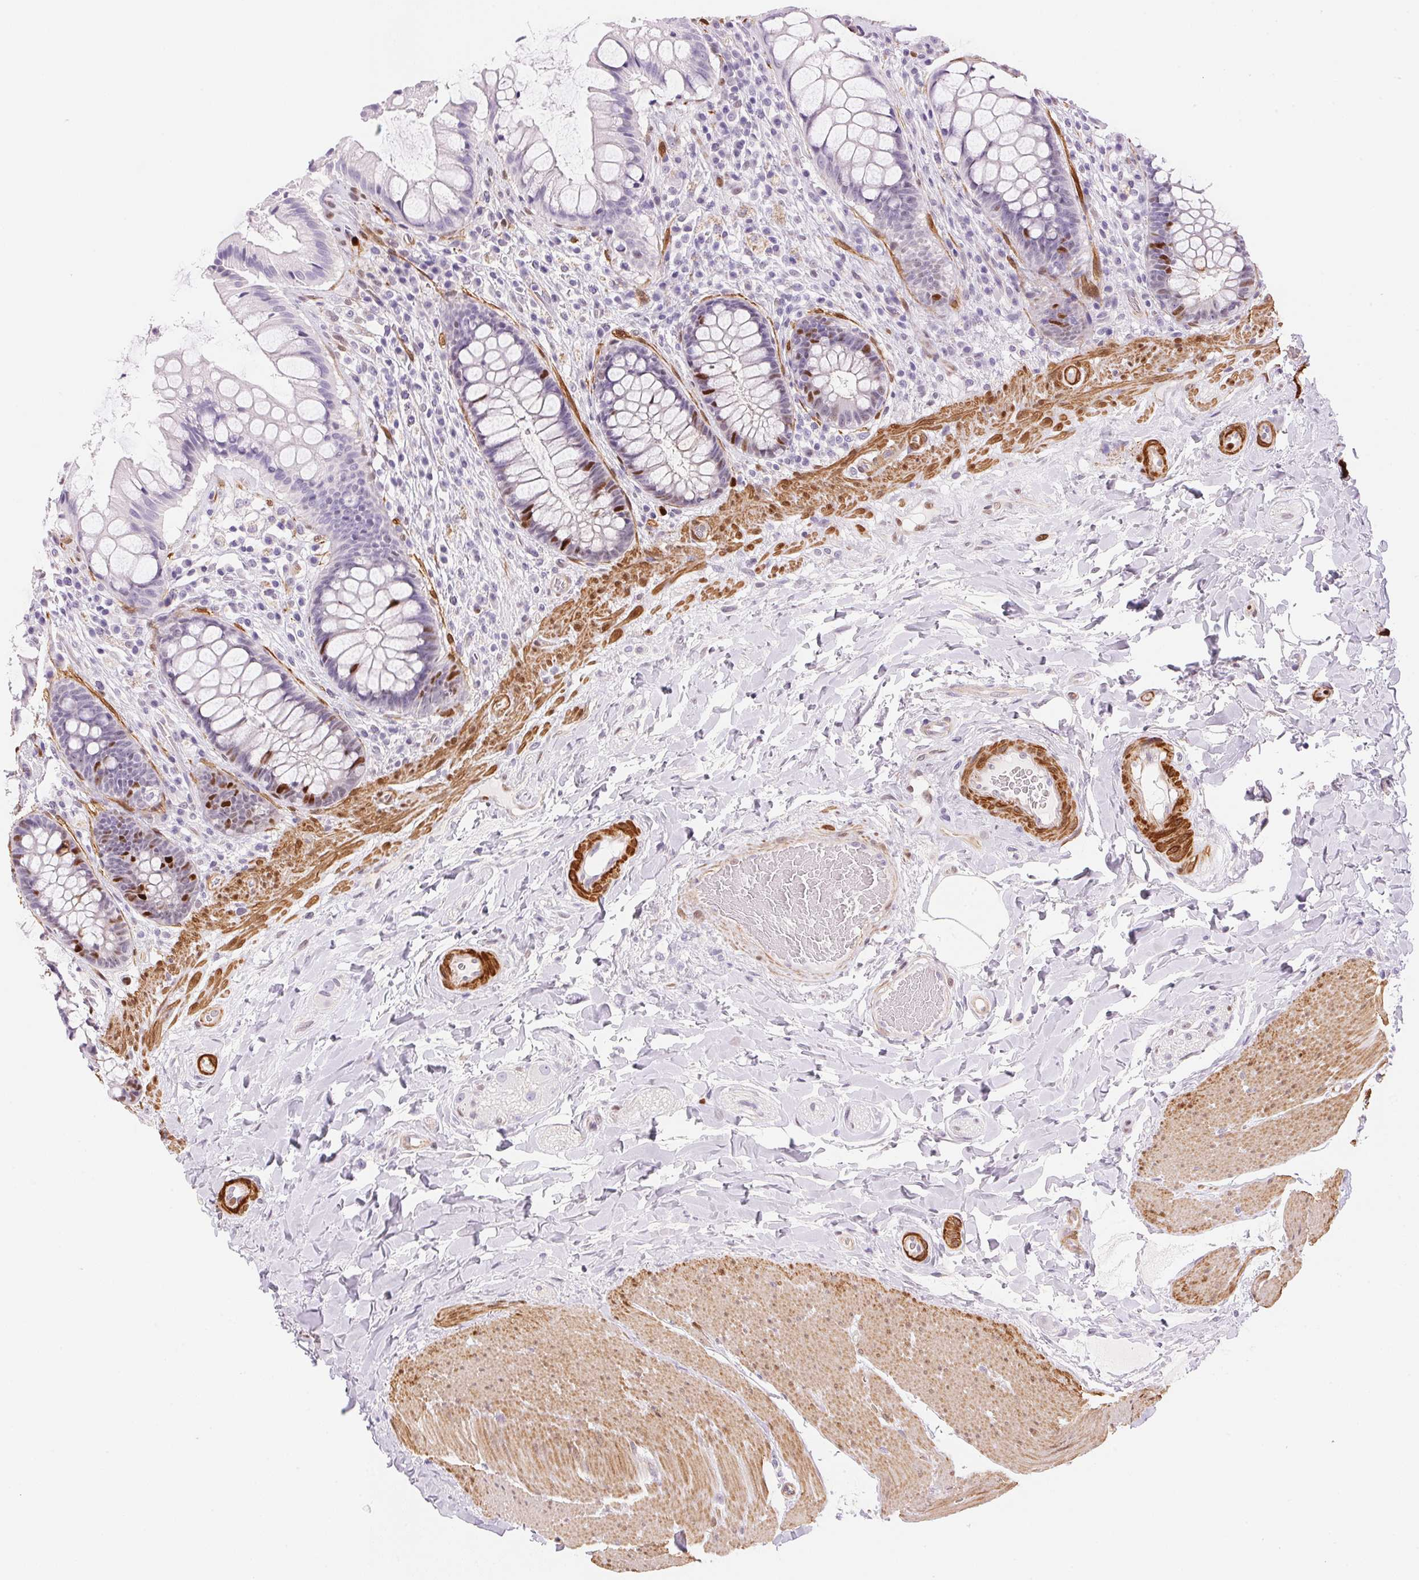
{"staining": {"intensity": "moderate", "quantity": "<25%", "location": "nuclear"}, "tissue": "rectum", "cell_type": "Glandular cells", "image_type": "normal", "snomed": [{"axis": "morphology", "description": "Normal tissue, NOS"}, {"axis": "topography", "description": "Rectum"}], "caption": "Protein expression analysis of normal human rectum reveals moderate nuclear expression in approximately <25% of glandular cells.", "gene": "SMTN", "patient": {"sex": "female", "age": 58}}